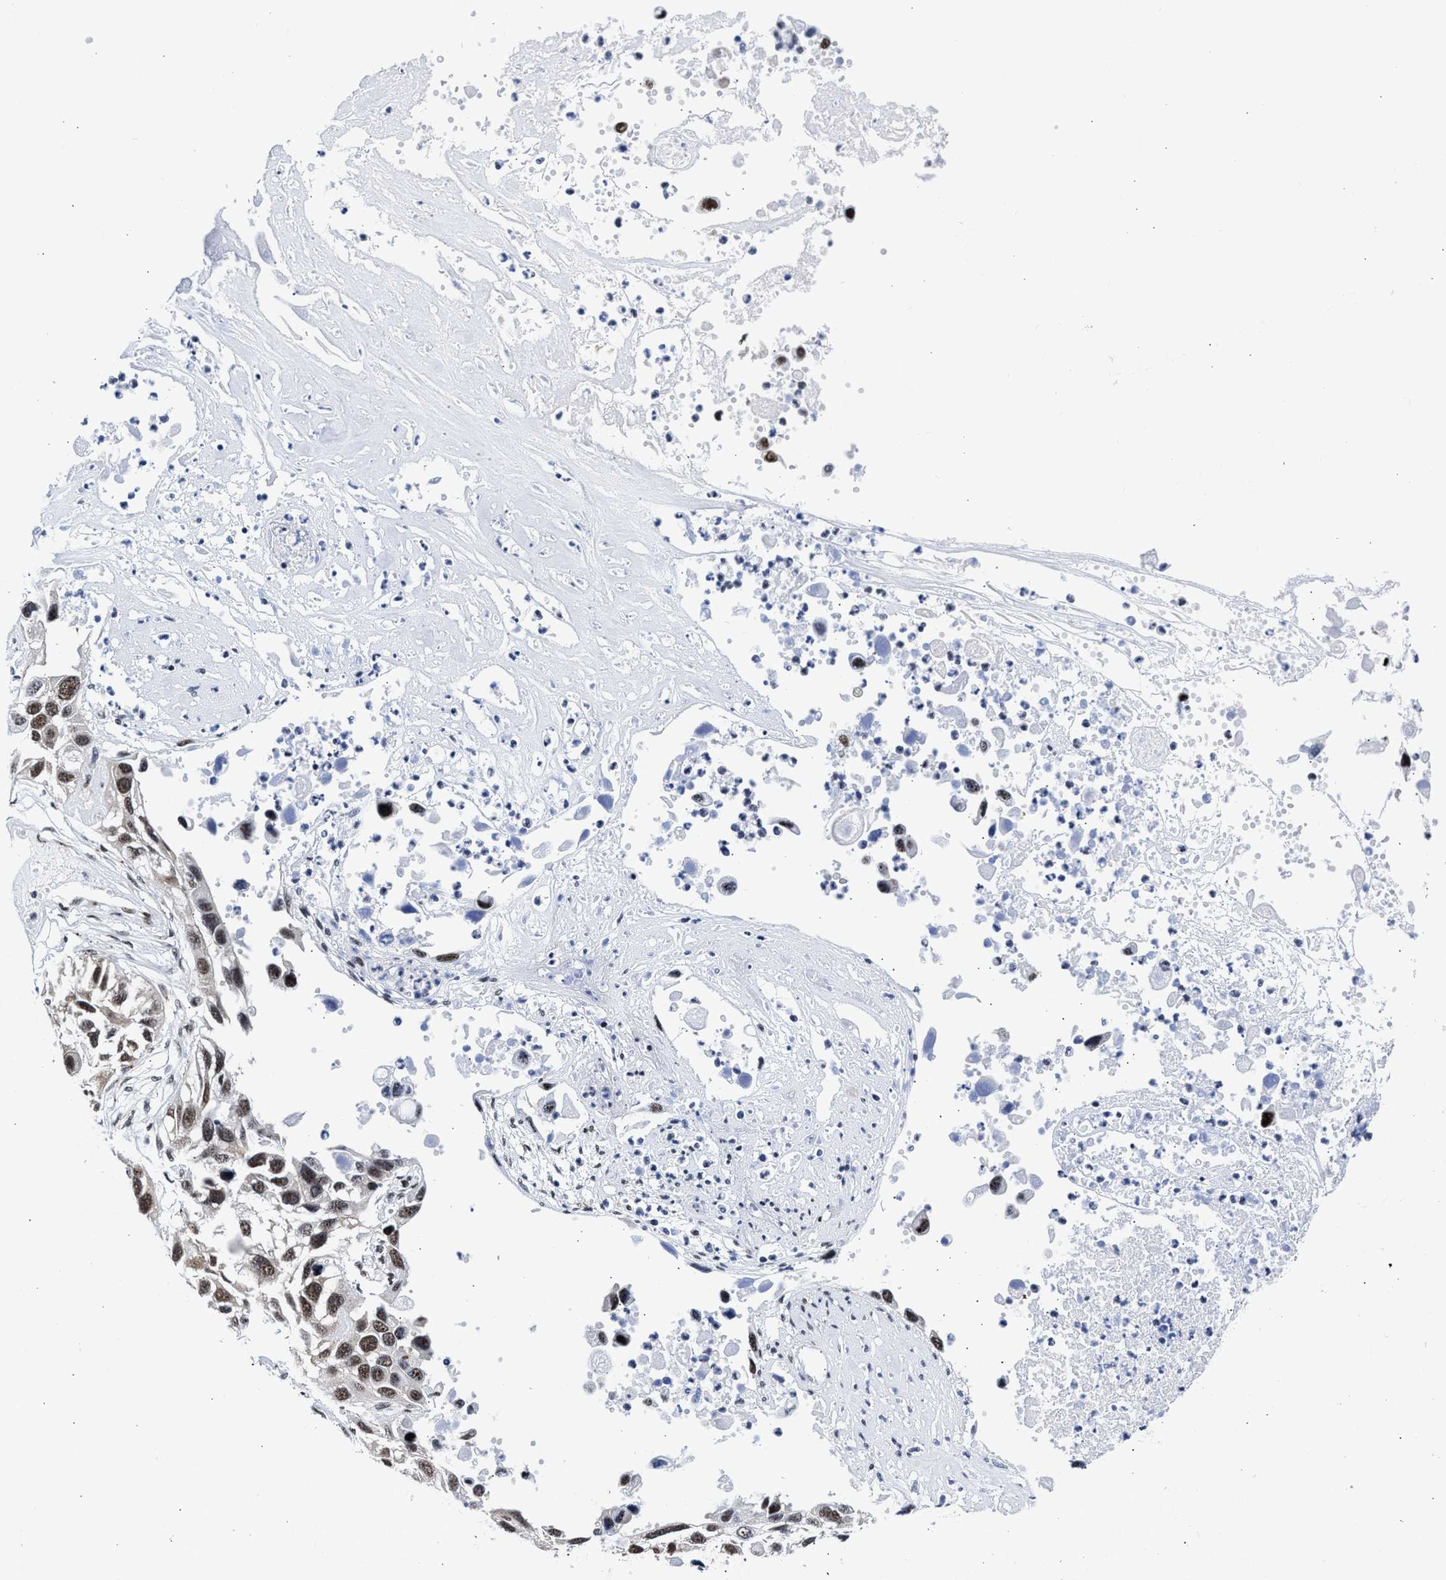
{"staining": {"intensity": "moderate", "quantity": ">75%", "location": "nuclear"}, "tissue": "lung cancer", "cell_type": "Tumor cells", "image_type": "cancer", "snomed": [{"axis": "morphology", "description": "Squamous cell carcinoma, NOS"}, {"axis": "topography", "description": "Lung"}], "caption": "Immunohistochemistry of human lung cancer demonstrates medium levels of moderate nuclear expression in about >75% of tumor cells.", "gene": "RBM8A", "patient": {"sex": "male", "age": 71}}